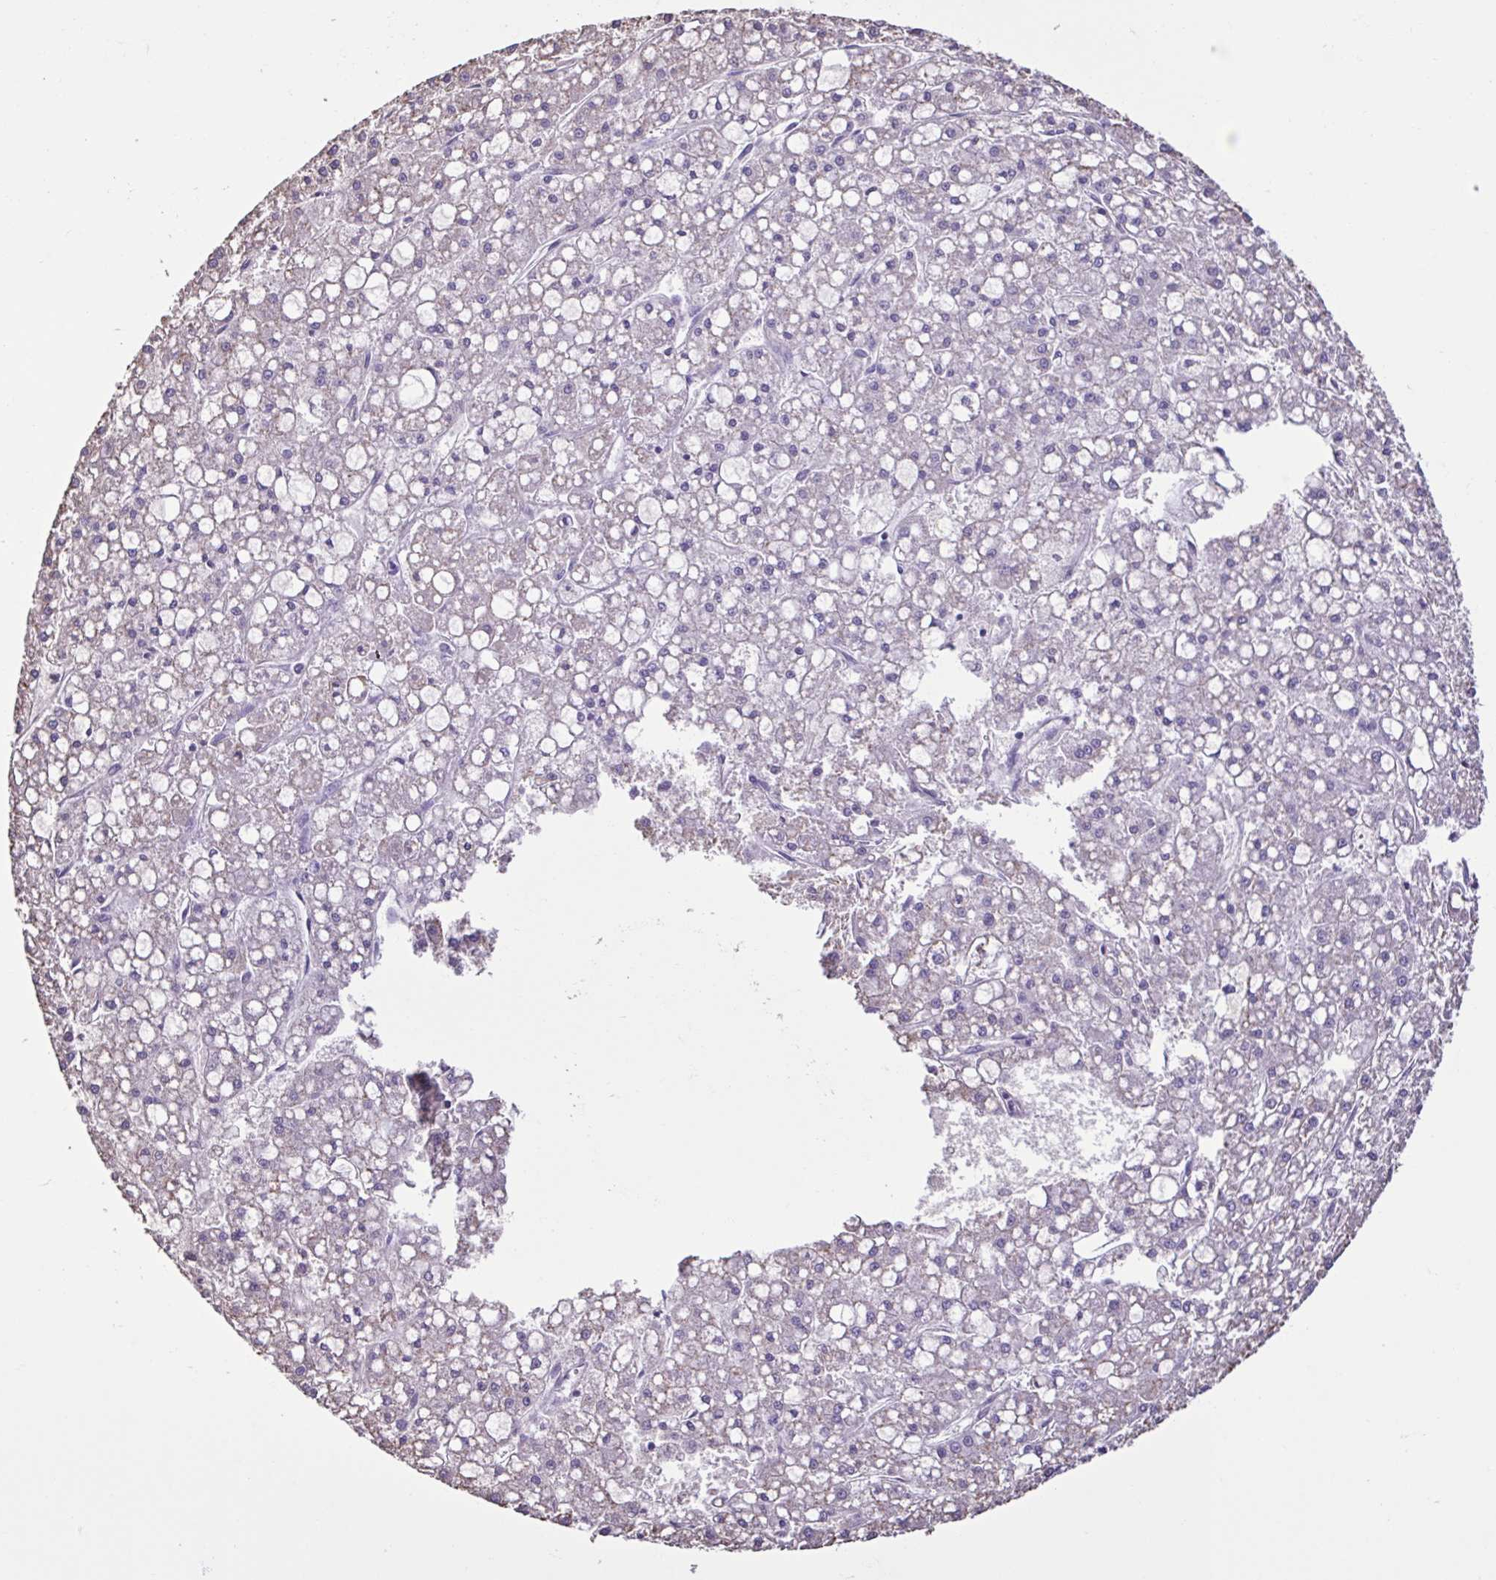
{"staining": {"intensity": "negative", "quantity": "none", "location": "none"}, "tissue": "liver cancer", "cell_type": "Tumor cells", "image_type": "cancer", "snomed": [{"axis": "morphology", "description": "Carcinoma, Hepatocellular, NOS"}, {"axis": "topography", "description": "Liver"}], "caption": "This is an IHC micrograph of liver hepatocellular carcinoma. There is no expression in tumor cells.", "gene": "CBY2", "patient": {"sex": "male", "age": 67}}